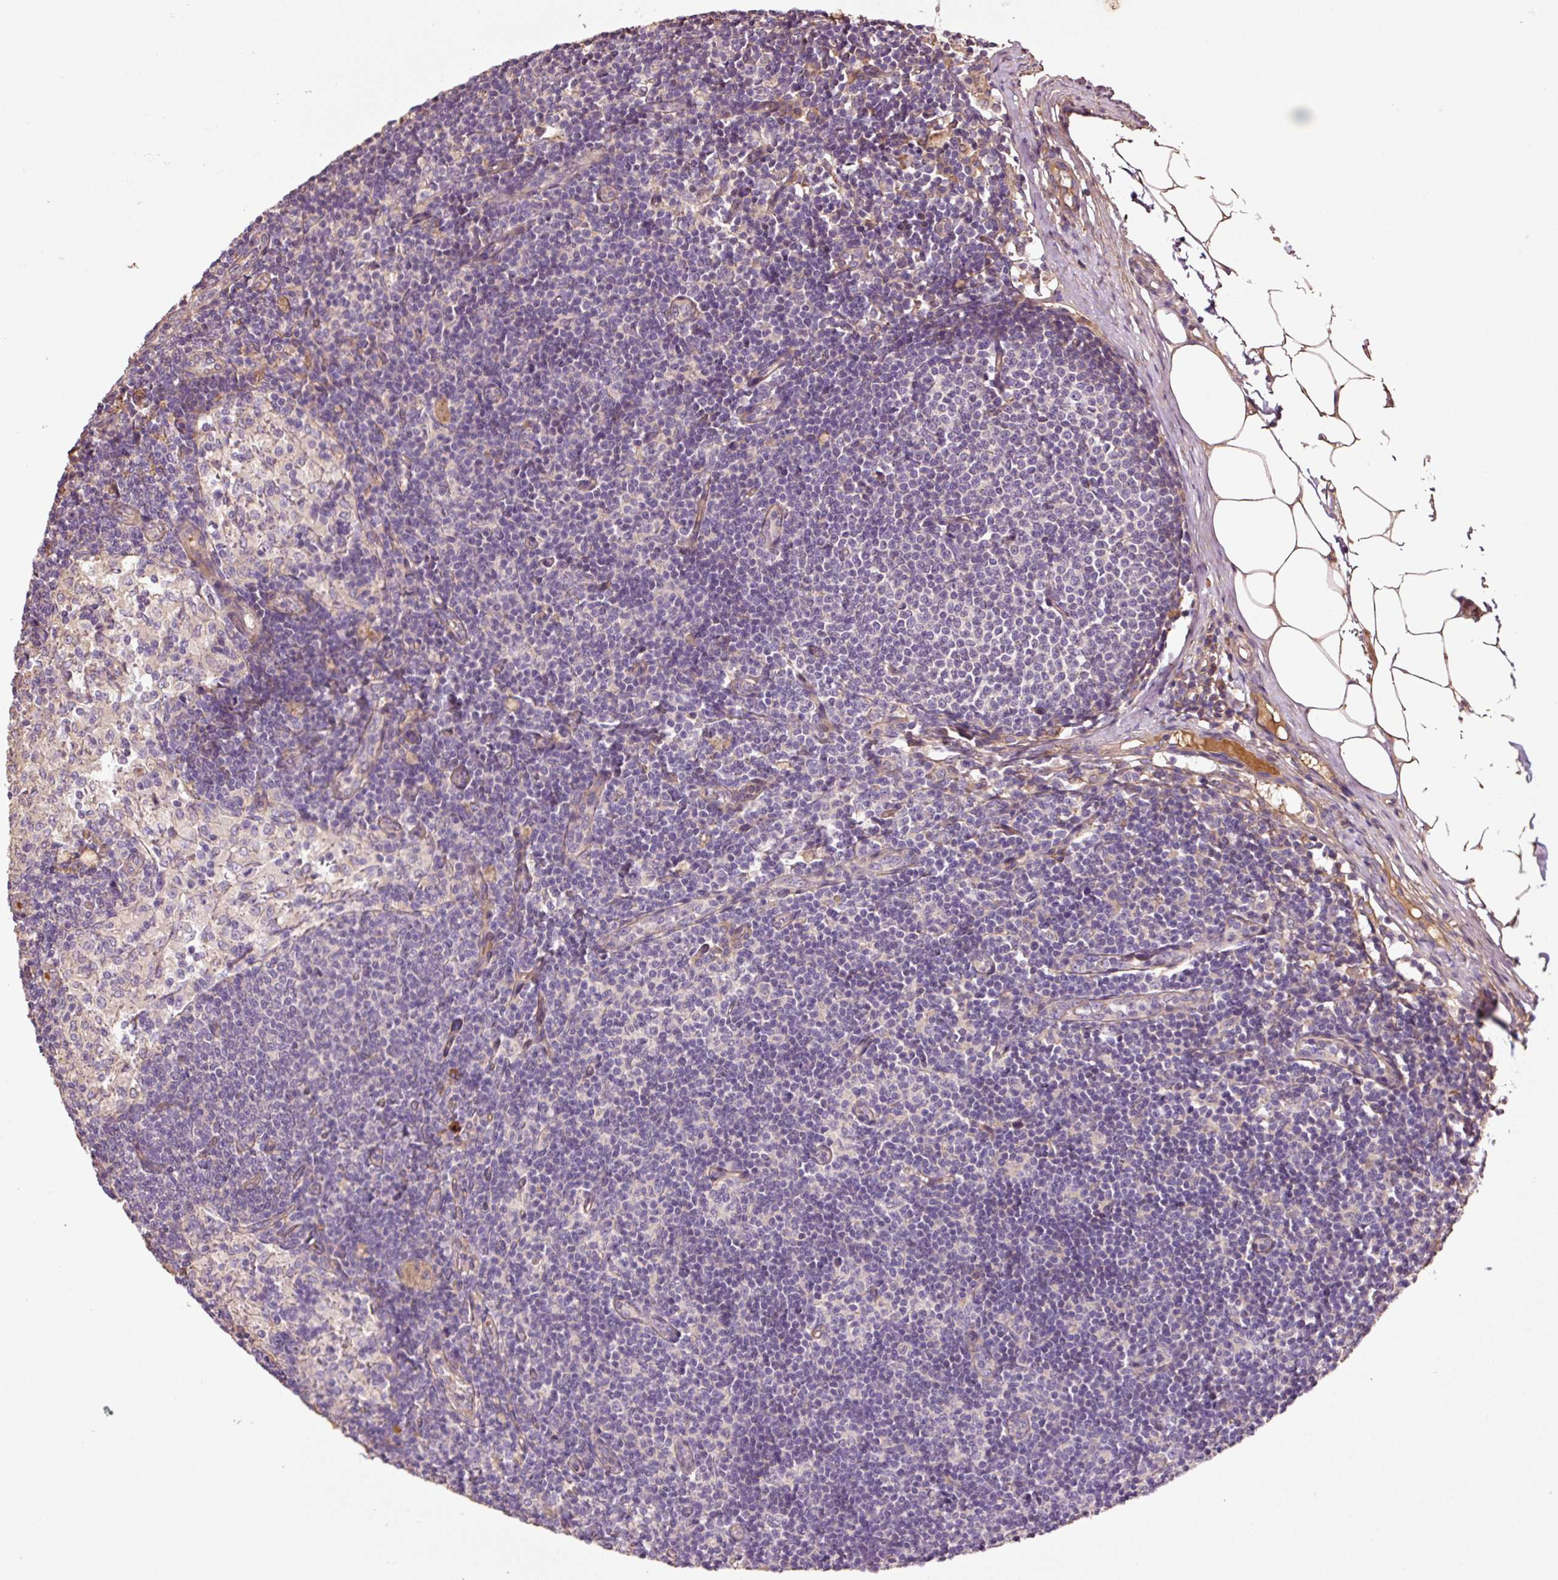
{"staining": {"intensity": "negative", "quantity": "none", "location": "none"}, "tissue": "lymph node", "cell_type": "Germinal center cells", "image_type": "normal", "snomed": [{"axis": "morphology", "description": "Normal tissue, NOS"}, {"axis": "topography", "description": "Lymph node"}], "caption": "Germinal center cells show no significant protein staining in normal lymph node.", "gene": "NID2", "patient": {"sex": "male", "age": 49}}